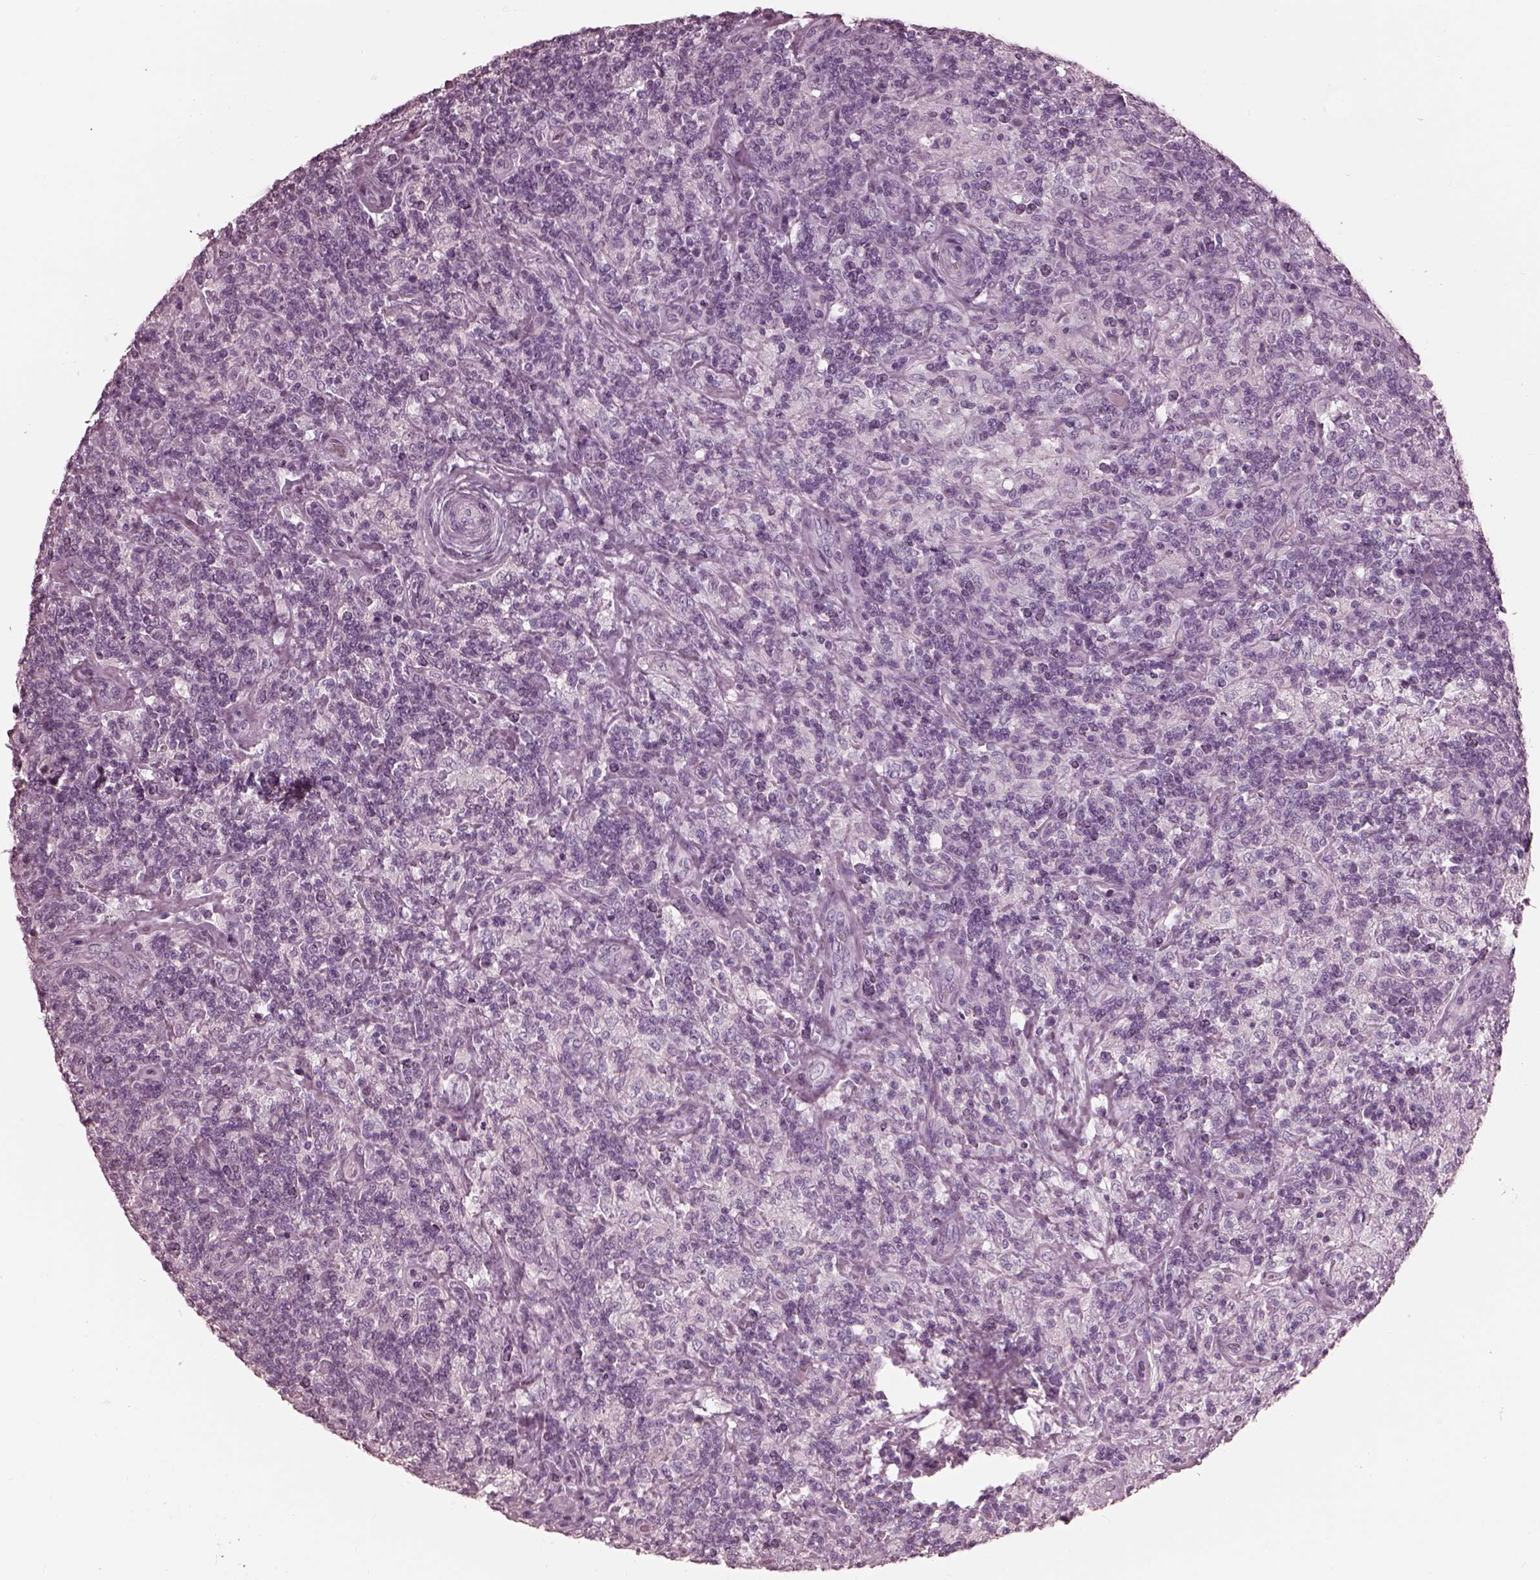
{"staining": {"intensity": "negative", "quantity": "none", "location": "none"}, "tissue": "lymphoma", "cell_type": "Tumor cells", "image_type": "cancer", "snomed": [{"axis": "morphology", "description": "Hodgkin's disease, NOS"}, {"axis": "topography", "description": "Lymph node"}], "caption": "A histopathology image of lymphoma stained for a protein reveals no brown staining in tumor cells.", "gene": "FABP9", "patient": {"sex": "male", "age": 70}}